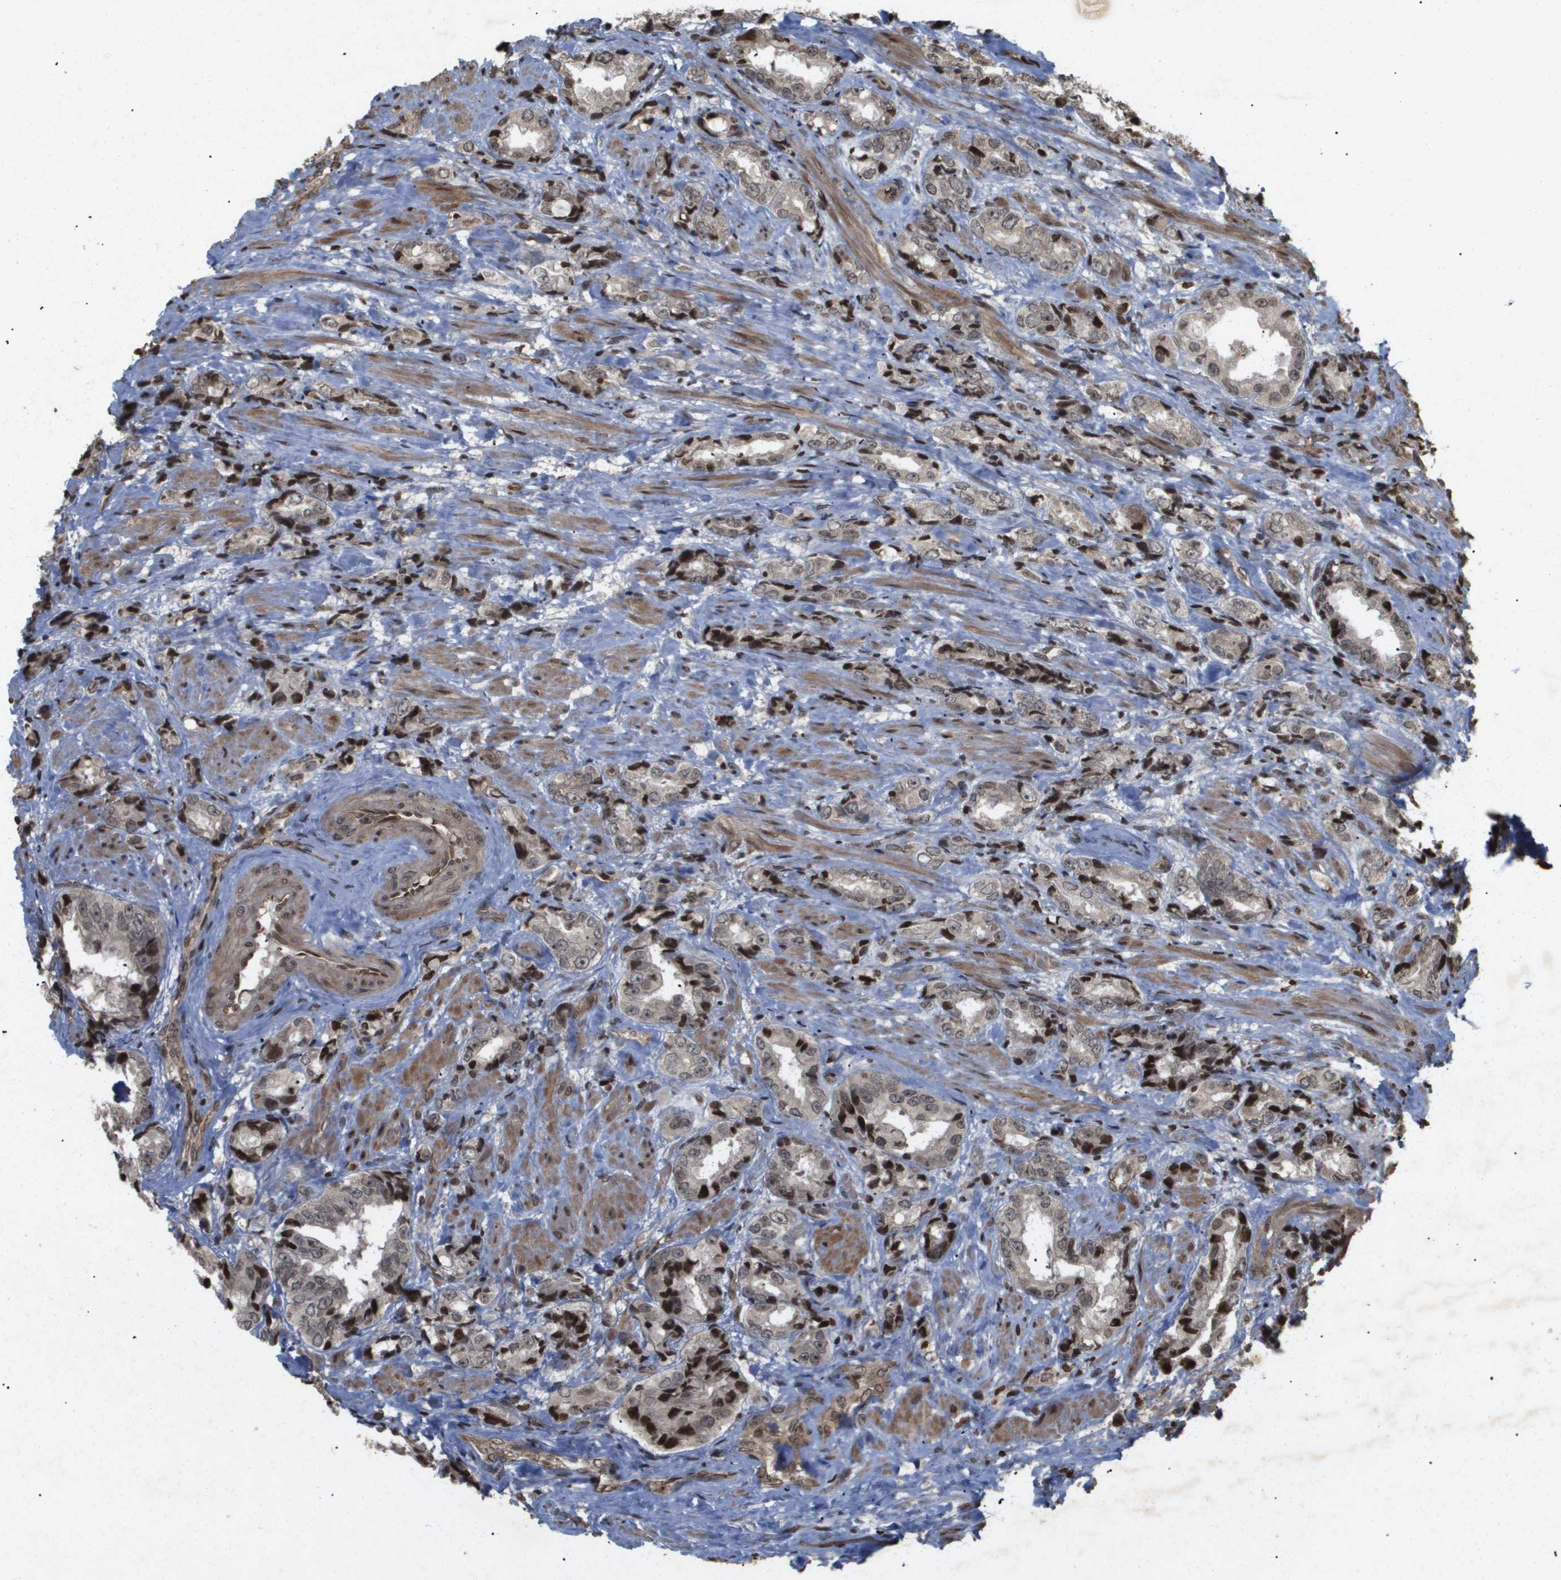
{"staining": {"intensity": "strong", "quantity": "<25%", "location": "nuclear"}, "tissue": "prostate cancer", "cell_type": "Tumor cells", "image_type": "cancer", "snomed": [{"axis": "morphology", "description": "Adenocarcinoma, High grade"}, {"axis": "topography", "description": "Prostate"}], "caption": "High-grade adenocarcinoma (prostate) was stained to show a protein in brown. There is medium levels of strong nuclear positivity in approximately <25% of tumor cells.", "gene": "HSPA6", "patient": {"sex": "male", "age": 61}}